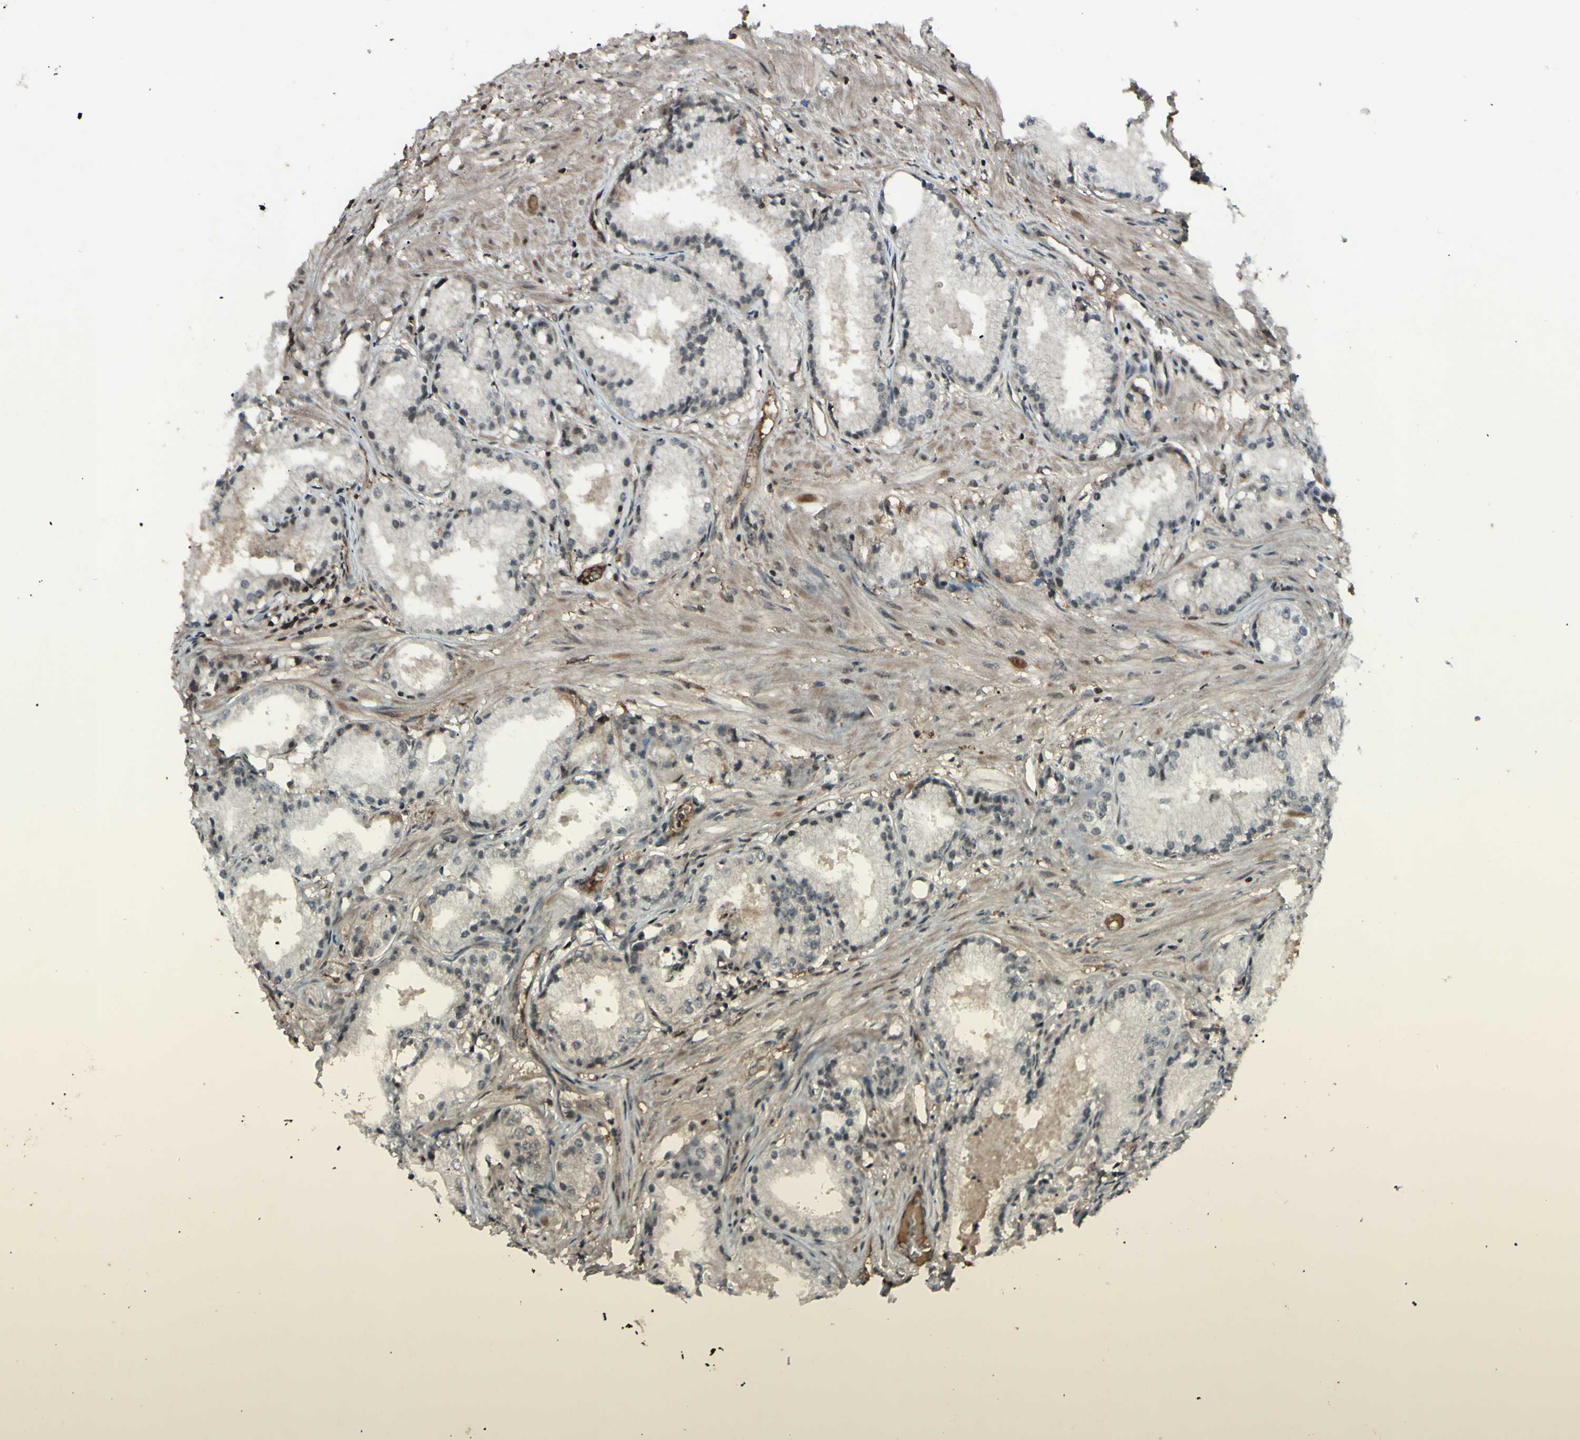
{"staining": {"intensity": "weak", "quantity": "25%-75%", "location": "cytoplasmic/membranous,nuclear"}, "tissue": "prostate cancer", "cell_type": "Tumor cells", "image_type": "cancer", "snomed": [{"axis": "morphology", "description": "Adenocarcinoma, Low grade"}, {"axis": "topography", "description": "Prostate"}], "caption": "This photomicrograph exhibits IHC staining of prostate cancer, with low weak cytoplasmic/membranous and nuclear positivity in about 25%-75% of tumor cells.", "gene": "SNW1", "patient": {"sex": "male", "age": 72}}